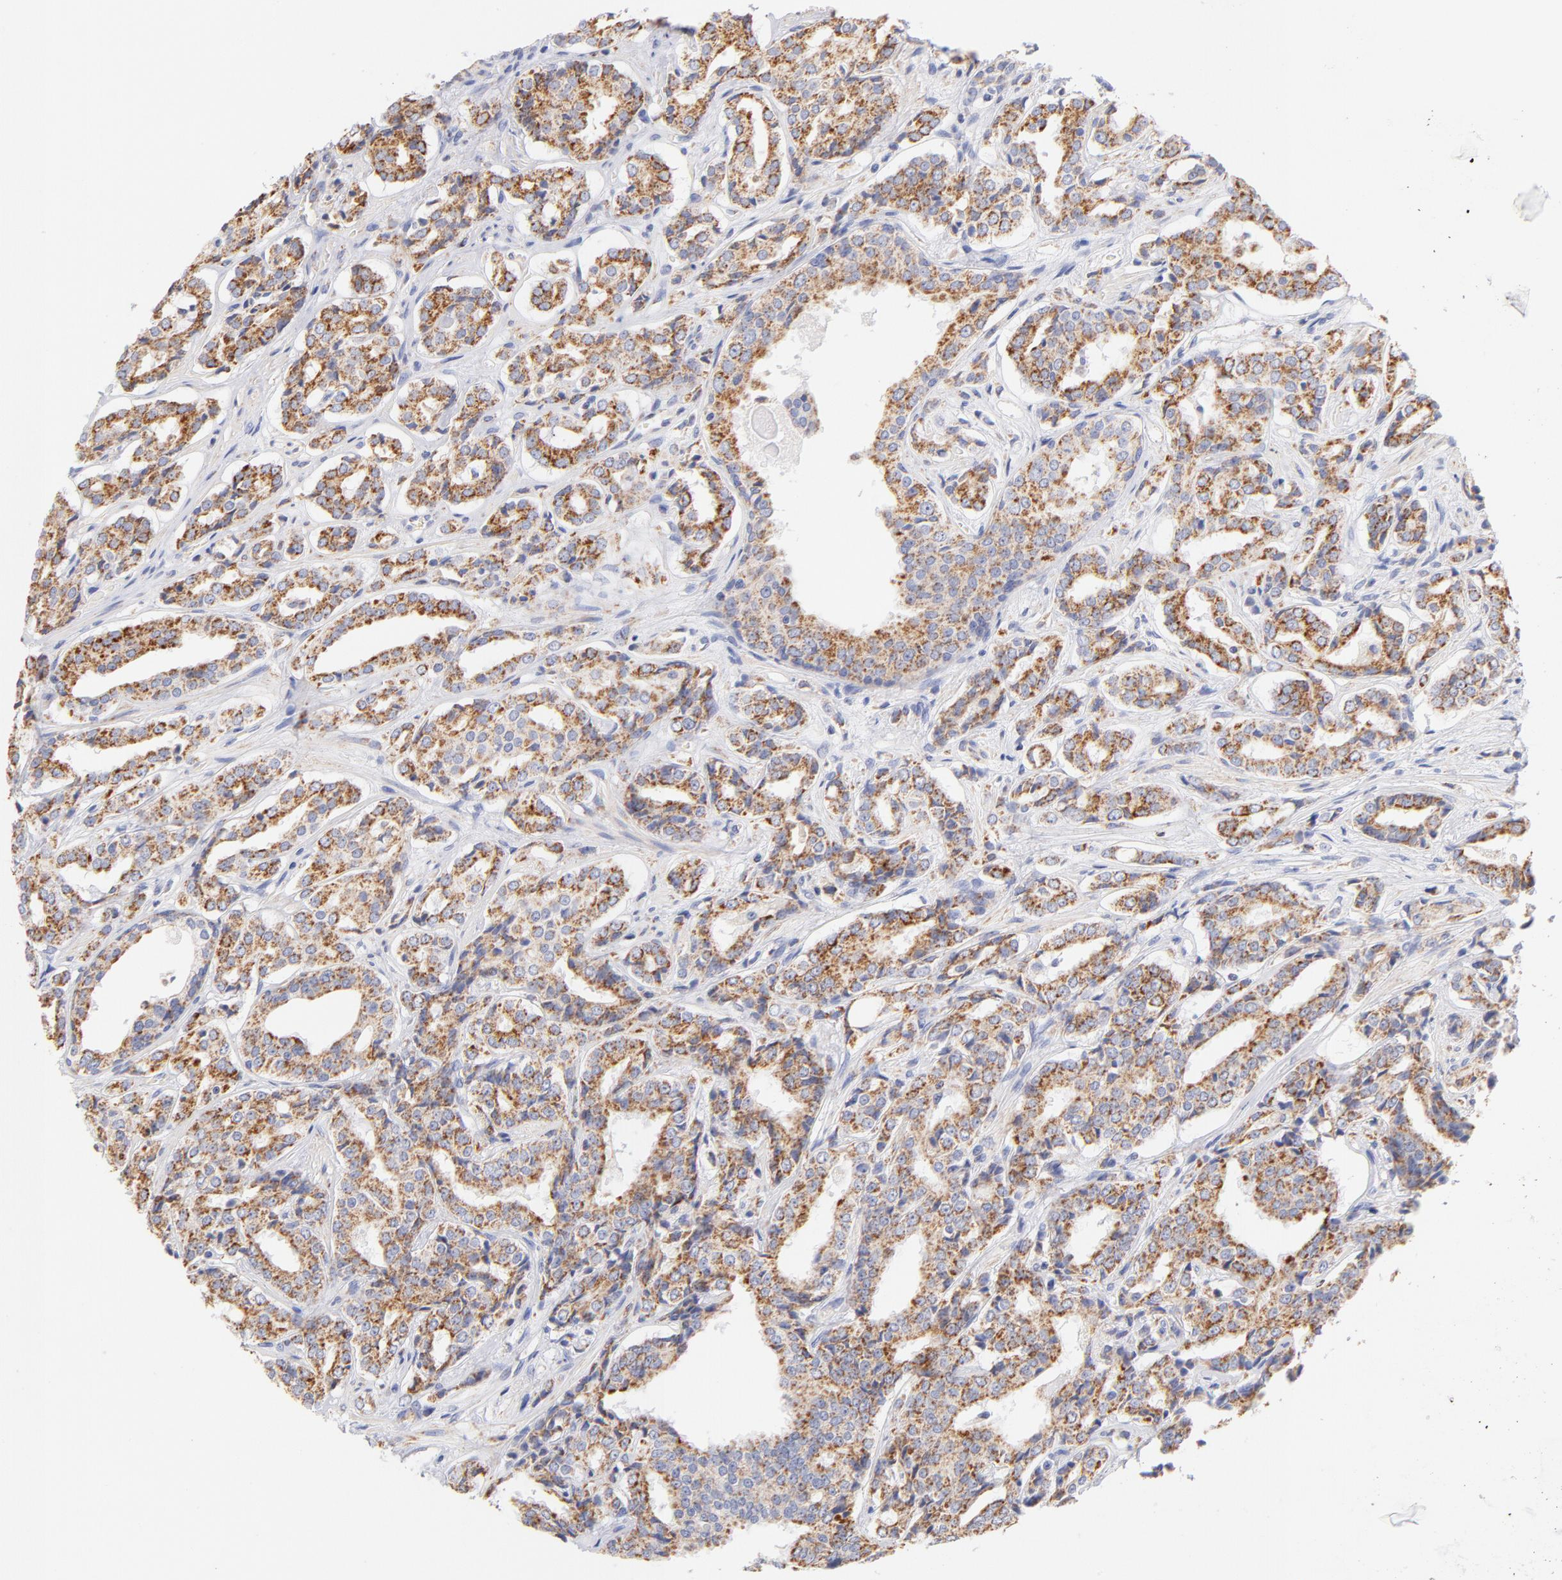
{"staining": {"intensity": "moderate", "quantity": ">75%", "location": "cytoplasmic/membranous"}, "tissue": "prostate cancer", "cell_type": "Tumor cells", "image_type": "cancer", "snomed": [{"axis": "morphology", "description": "Adenocarcinoma, Medium grade"}, {"axis": "topography", "description": "Prostate"}], "caption": "A histopathology image of prostate cancer (adenocarcinoma (medium-grade)) stained for a protein demonstrates moderate cytoplasmic/membranous brown staining in tumor cells.", "gene": "AIFM1", "patient": {"sex": "male", "age": 60}}